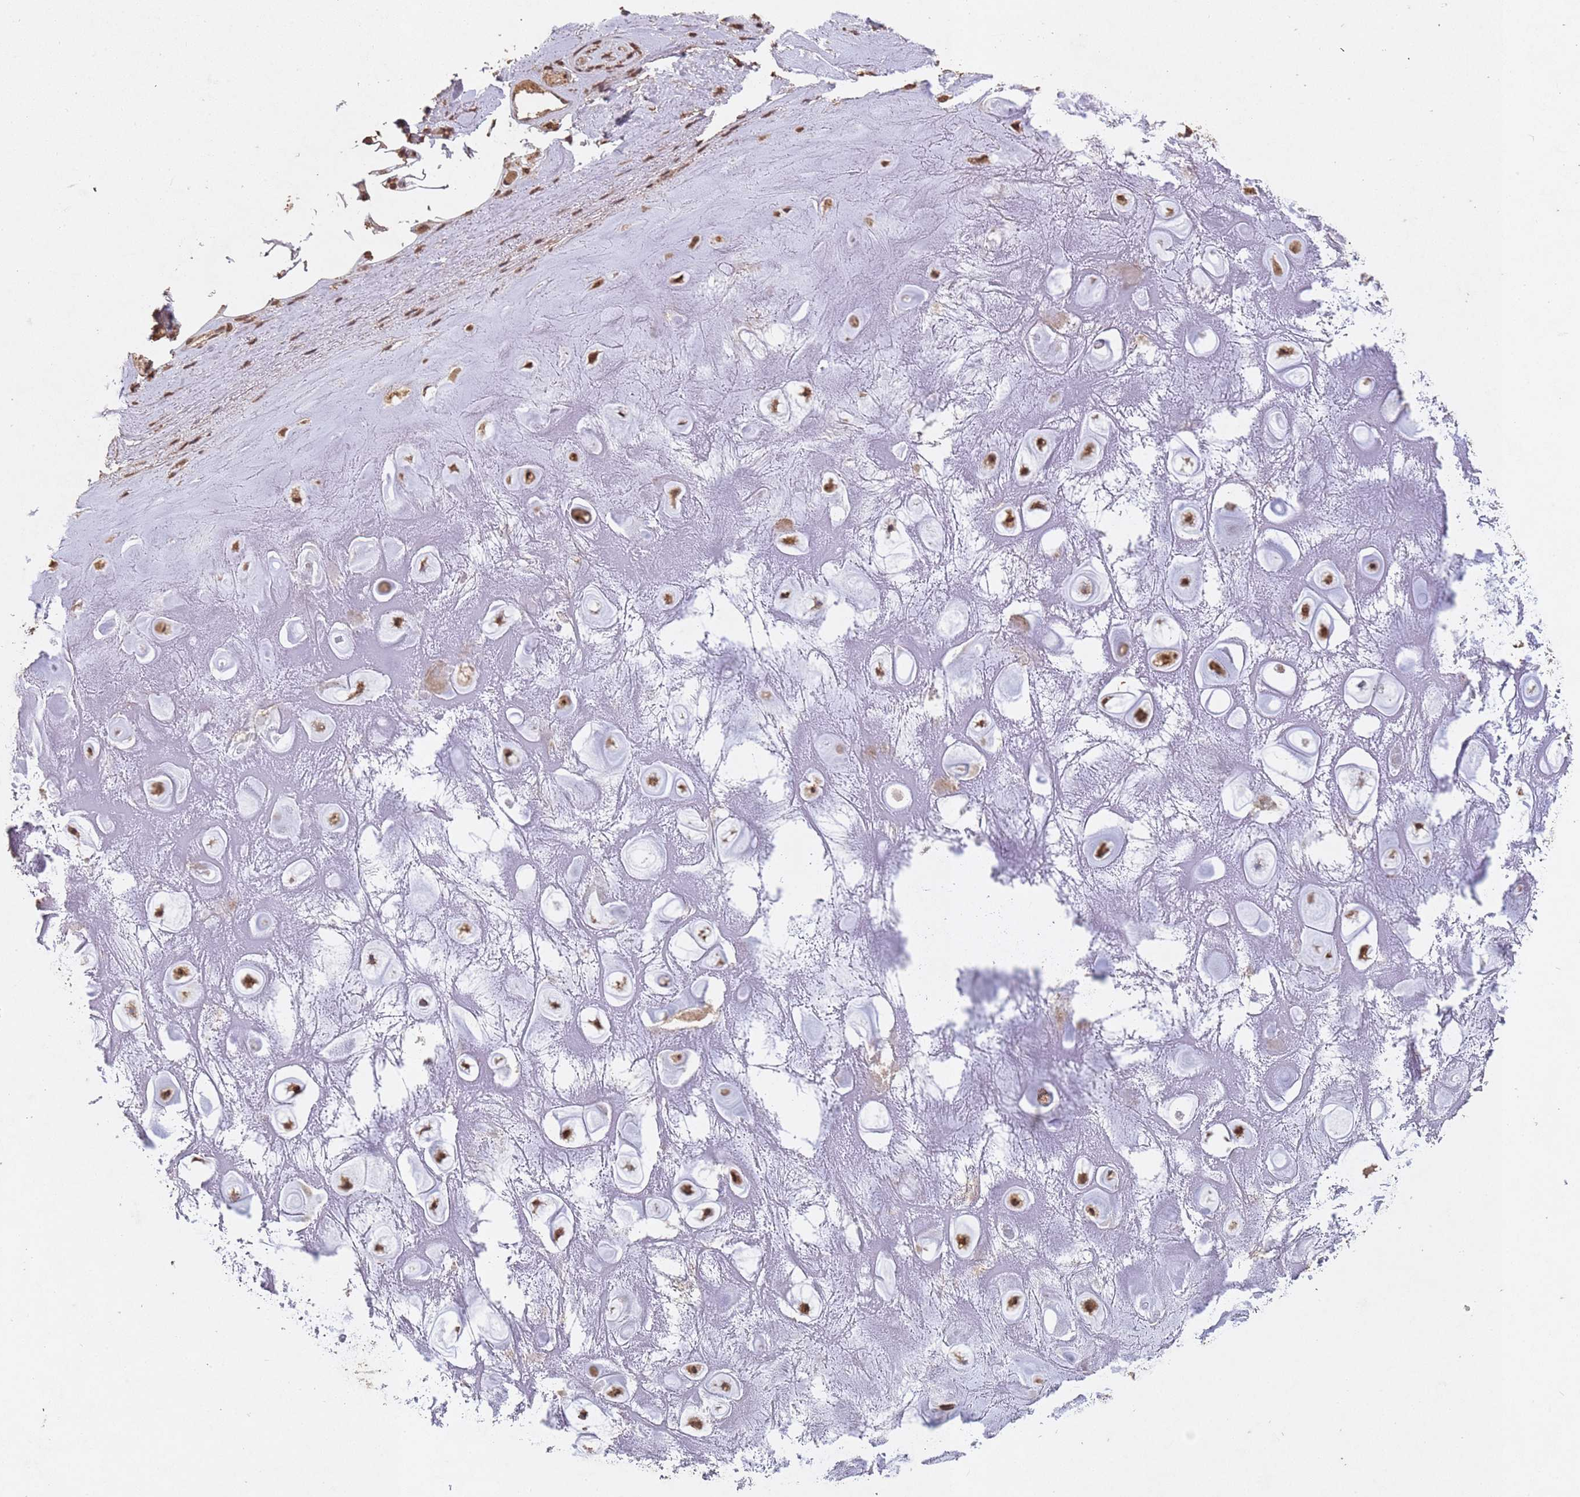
{"staining": {"intensity": "moderate", "quantity": ">75%", "location": "nuclear"}, "tissue": "soft tissue", "cell_type": "Chondrocytes", "image_type": "normal", "snomed": [{"axis": "morphology", "description": "Normal tissue, NOS"}, {"axis": "topography", "description": "Cartilage tissue"}], "caption": "Human soft tissue stained for a protein (brown) shows moderate nuclear positive positivity in about >75% of chondrocytes.", "gene": "HDAC10", "patient": {"sex": "male", "age": 81}}